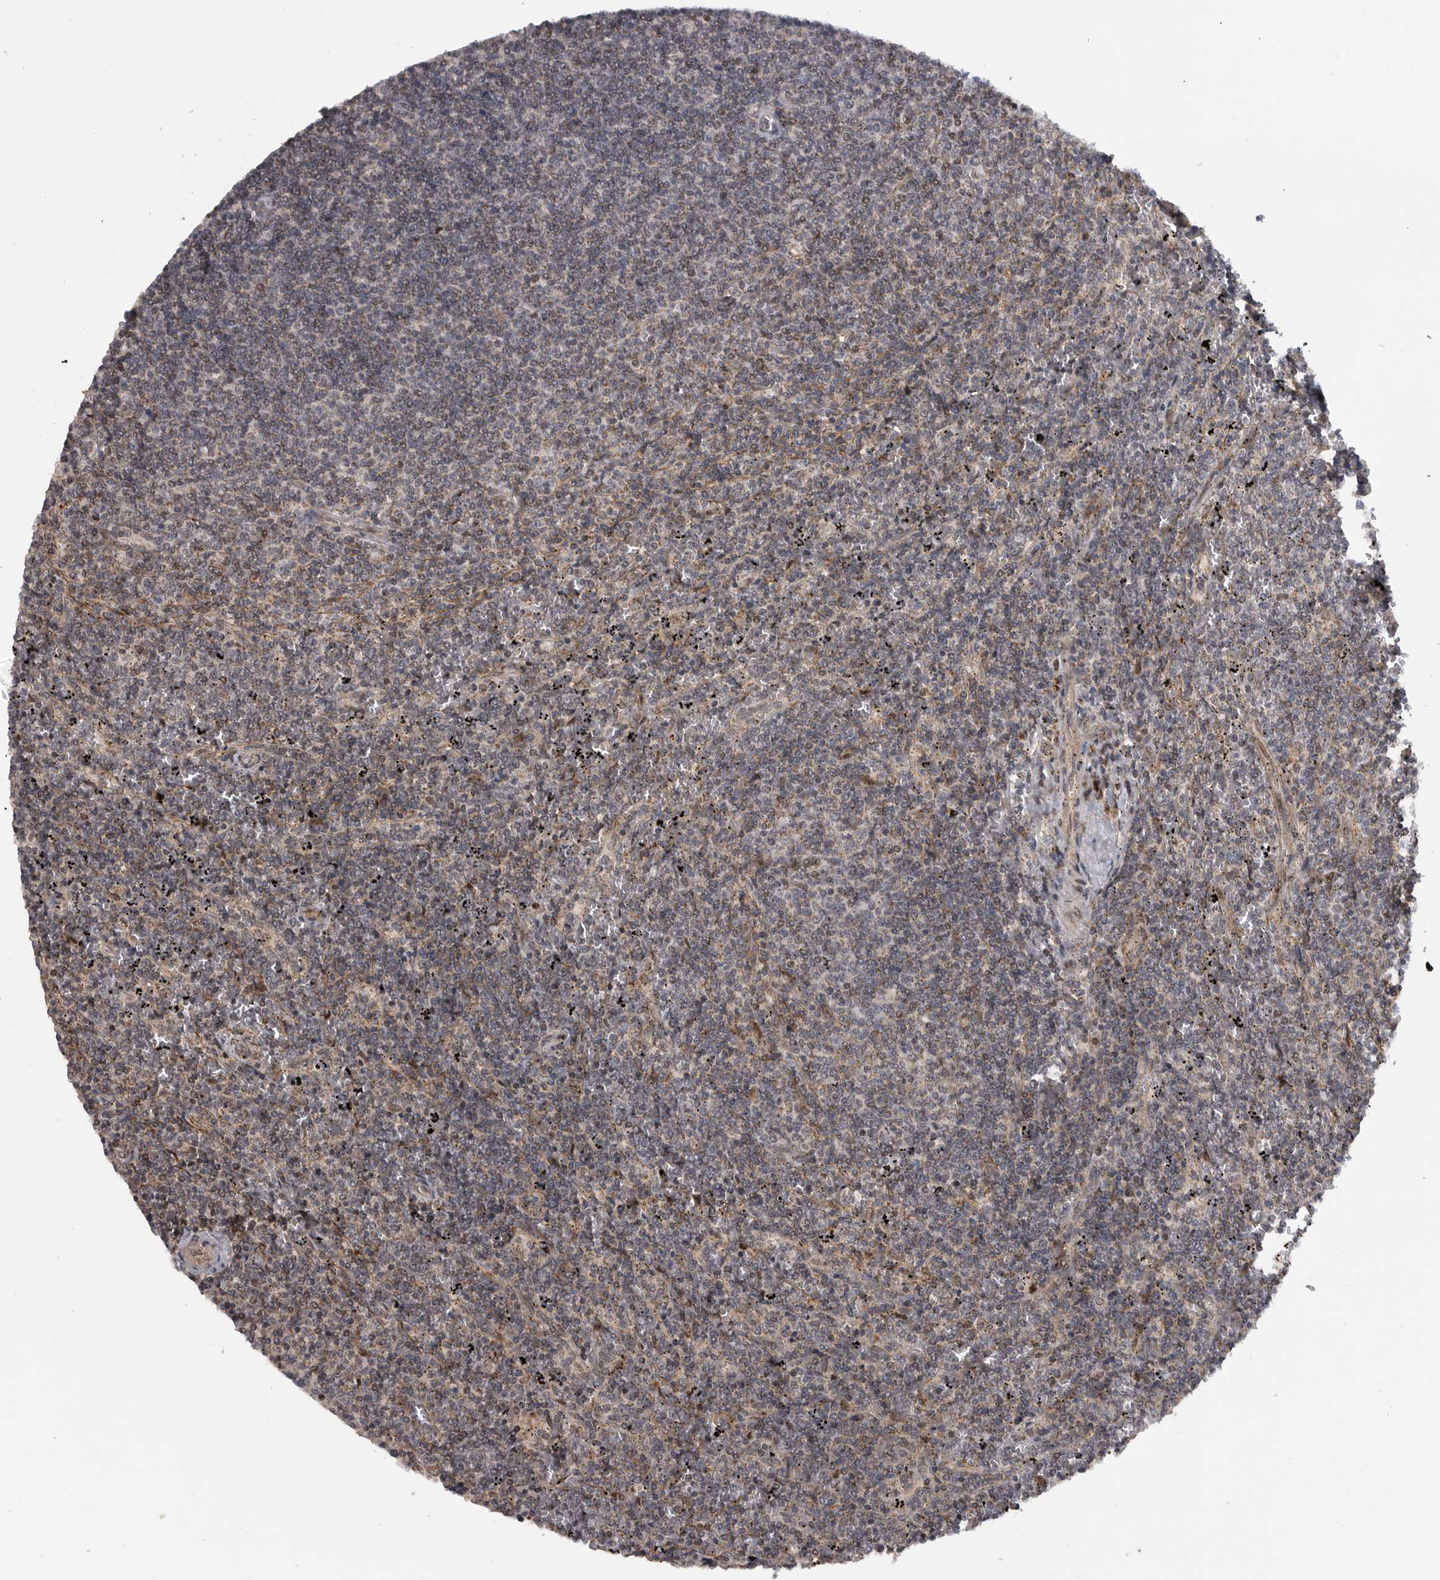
{"staining": {"intensity": "weak", "quantity": "<25%", "location": "cytoplasmic/membranous"}, "tissue": "lymphoma", "cell_type": "Tumor cells", "image_type": "cancer", "snomed": [{"axis": "morphology", "description": "Malignant lymphoma, non-Hodgkin's type, Low grade"}, {"axis": "topography", "description": "Spleen"}], "caption": "The immunohistochemistry (IHC) histopathology image has no significant expression in tumor cells of malignant lymphoma, non-Hodgkin's type (low-grade) tissue. The staining was performed using DAB (3,3'-diaminobenzidine) to visualize the protein expression in brown, while the nuclei were stained in blue with hematoxylin (Magnification: 20x).", "gene": "TMPRSS11F", "patient": {"sex": "female", "age": 50}}